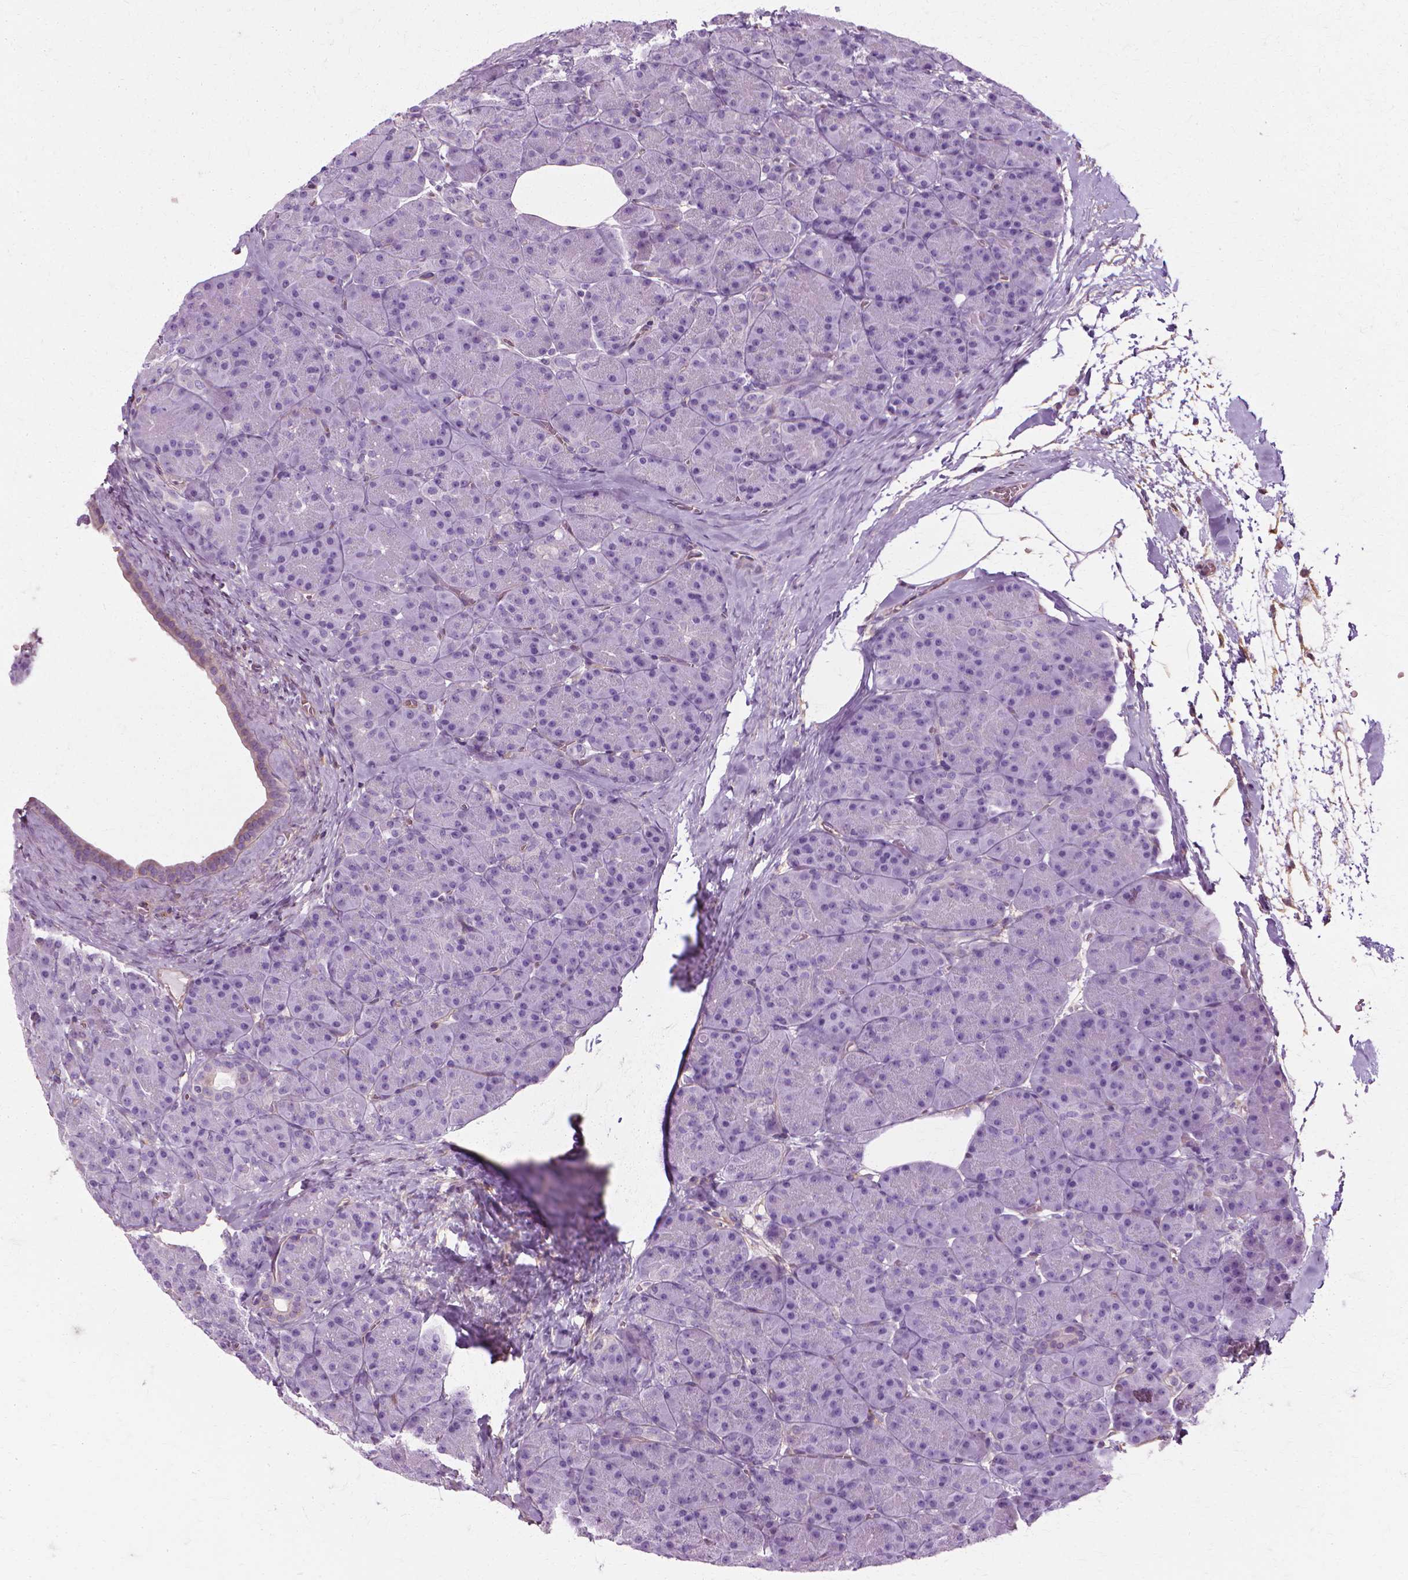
{"staining": {"intensity": "negative", "quantity": "none", "location": "none"}, "tissue": "pancreas", "cell_type": "Exocrine glandular cells", "image_type": "normal", "snomed": [{"axis": "morphology", "description": "Normal tissue, NOS"}, {"axis": "topography", "description": "Pancreas"}], "caption": "Exocrine glandular cells show no significant expression in unremarkable pancreas. The staining is performed using DAB (3,3'-diaminobenzidine) brown chromogen with nuclei counter-stained in using hematoxylin.", "gene": "CFAP157", "patient": {"sex": "male", "age": 57}}